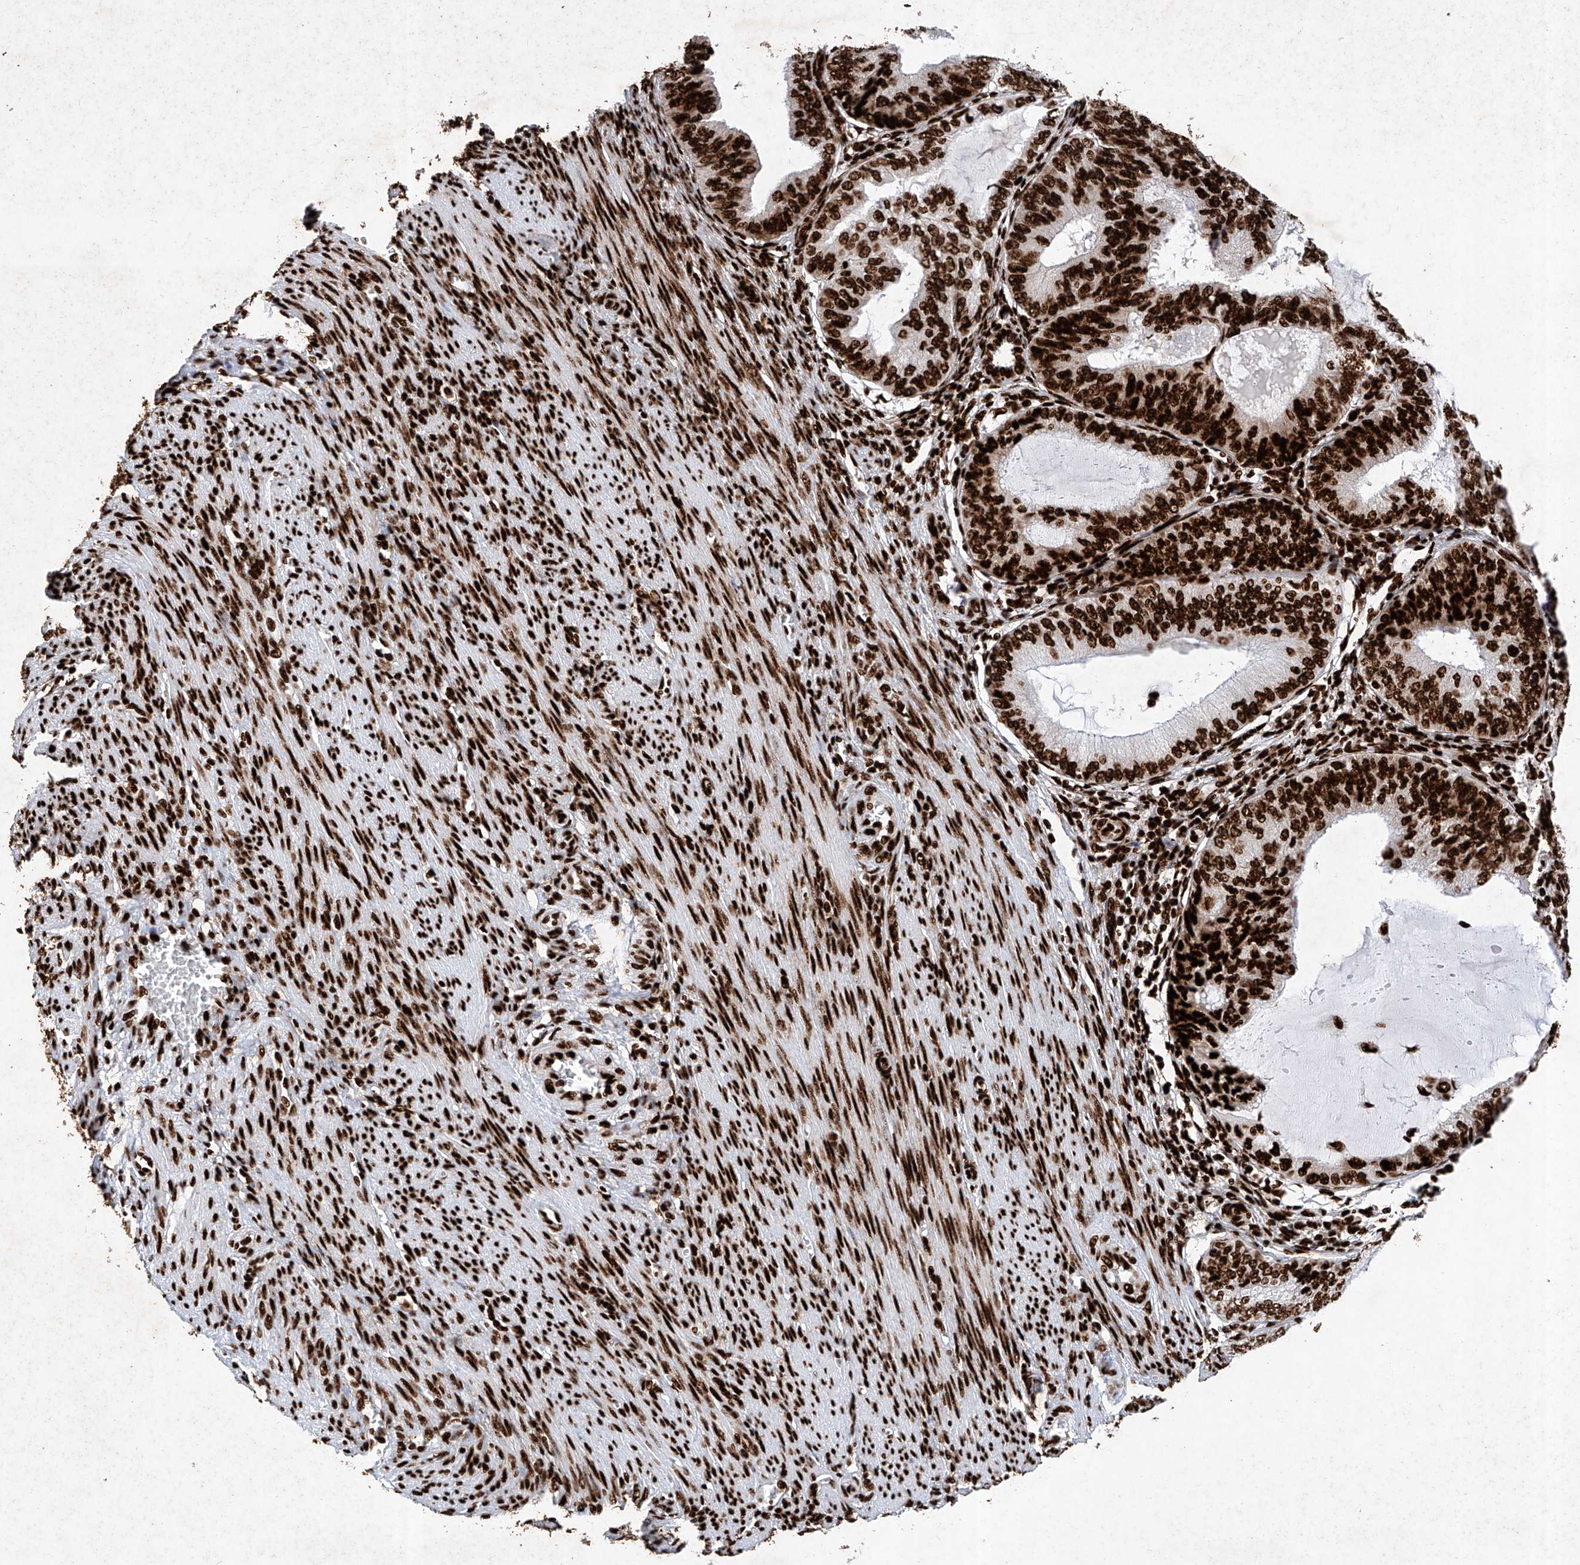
{"staining": {"intensity": "strong", "quantity": ">75%", "location": "nuclear"}, "tissue": "endometrial cancer", "cell_type": "Tumor cells", "image_type": "cancer", "snomed": [{"axis": "morphology", "description": "Adenocarcinoma, NOS"}, {"axis": "topography", "description": "Endometrium"}], "caption": "Strong nuclear positivity is identified in about >75% of tumor cells in endometrial cancer.", "gene": "SRSF6", "patient": {"sex": "female", "age": 81}}